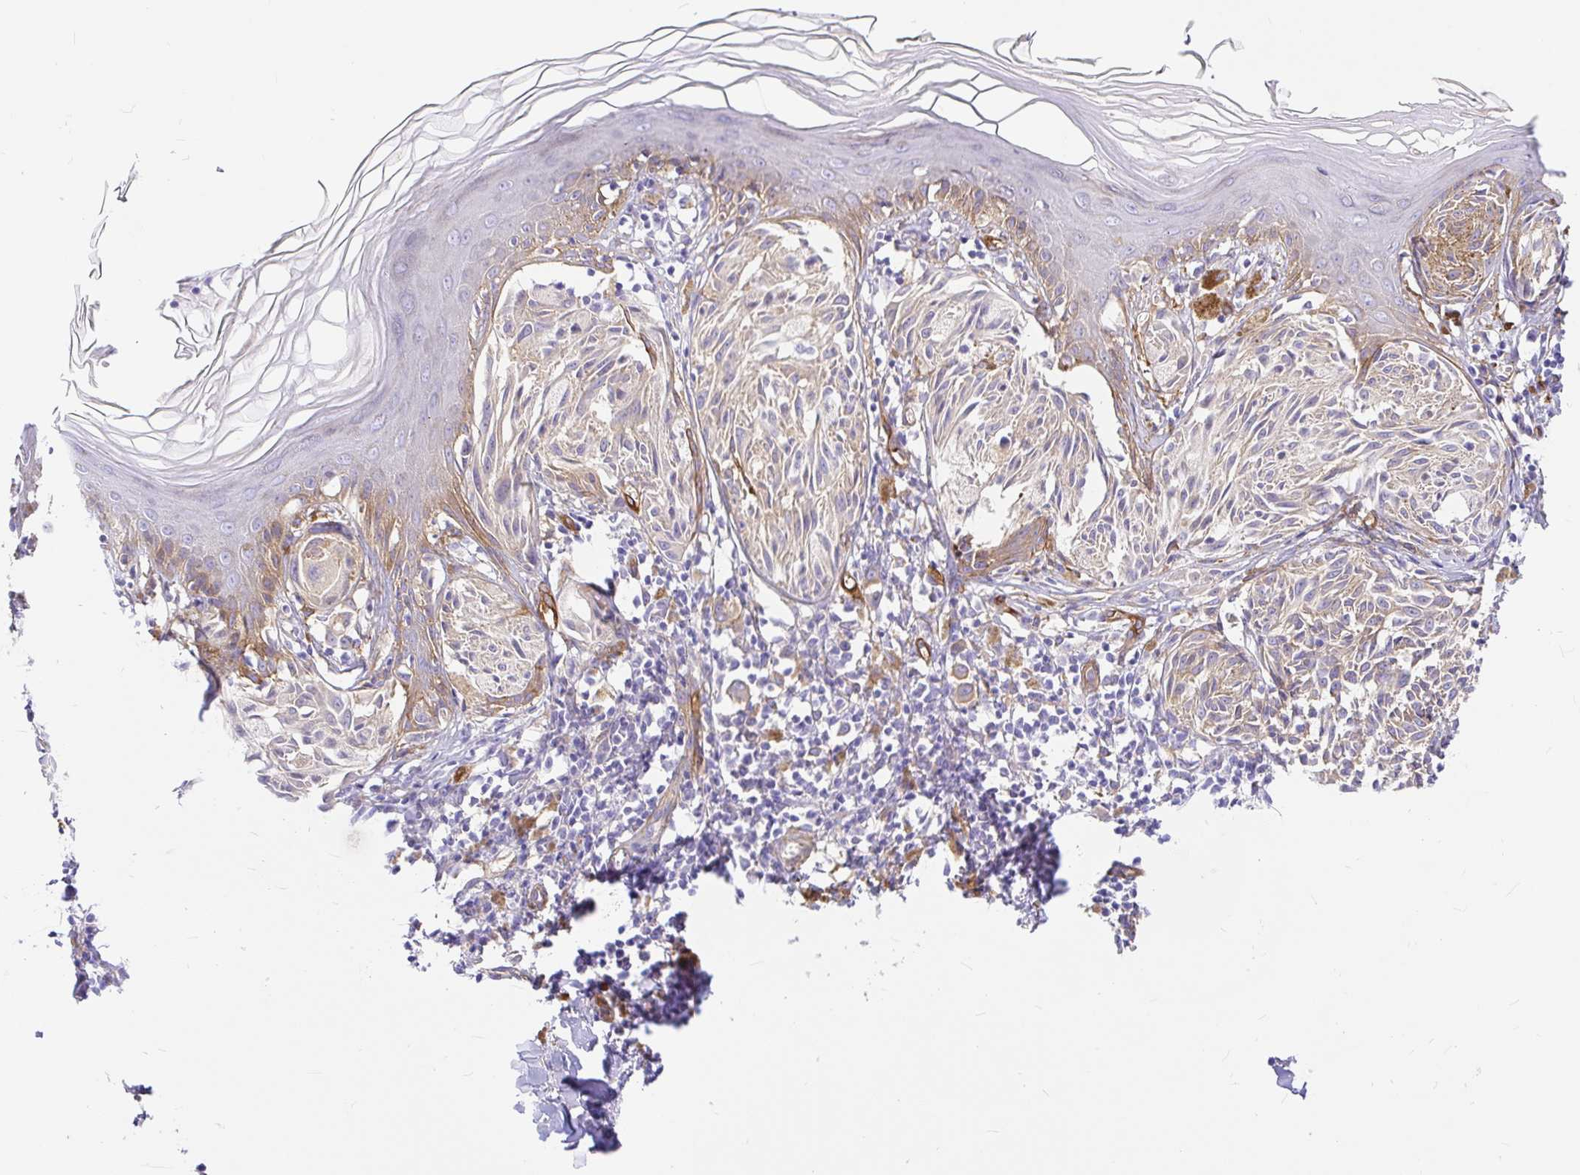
{"staining": {"intensity": "weak", "quantity": "<25%", "location": "cytoplasmic/membranous"}, "tissue": "melanoma", "cell_type": "Tumor cells", "image_type": "cancer", "snomed": [{"axis": "morphology", "description": "Malignant melanoma, NOS"}, {"axis": "topography", "description": "Skin"}], "caption": "DAB (3,3'-diaminobenzidine) immunohistochemical staining of melanoma exhibits no significant staining in tumor cells.", "gene": "MYO1B", "patient": {"sex": "female", "age": 38}}